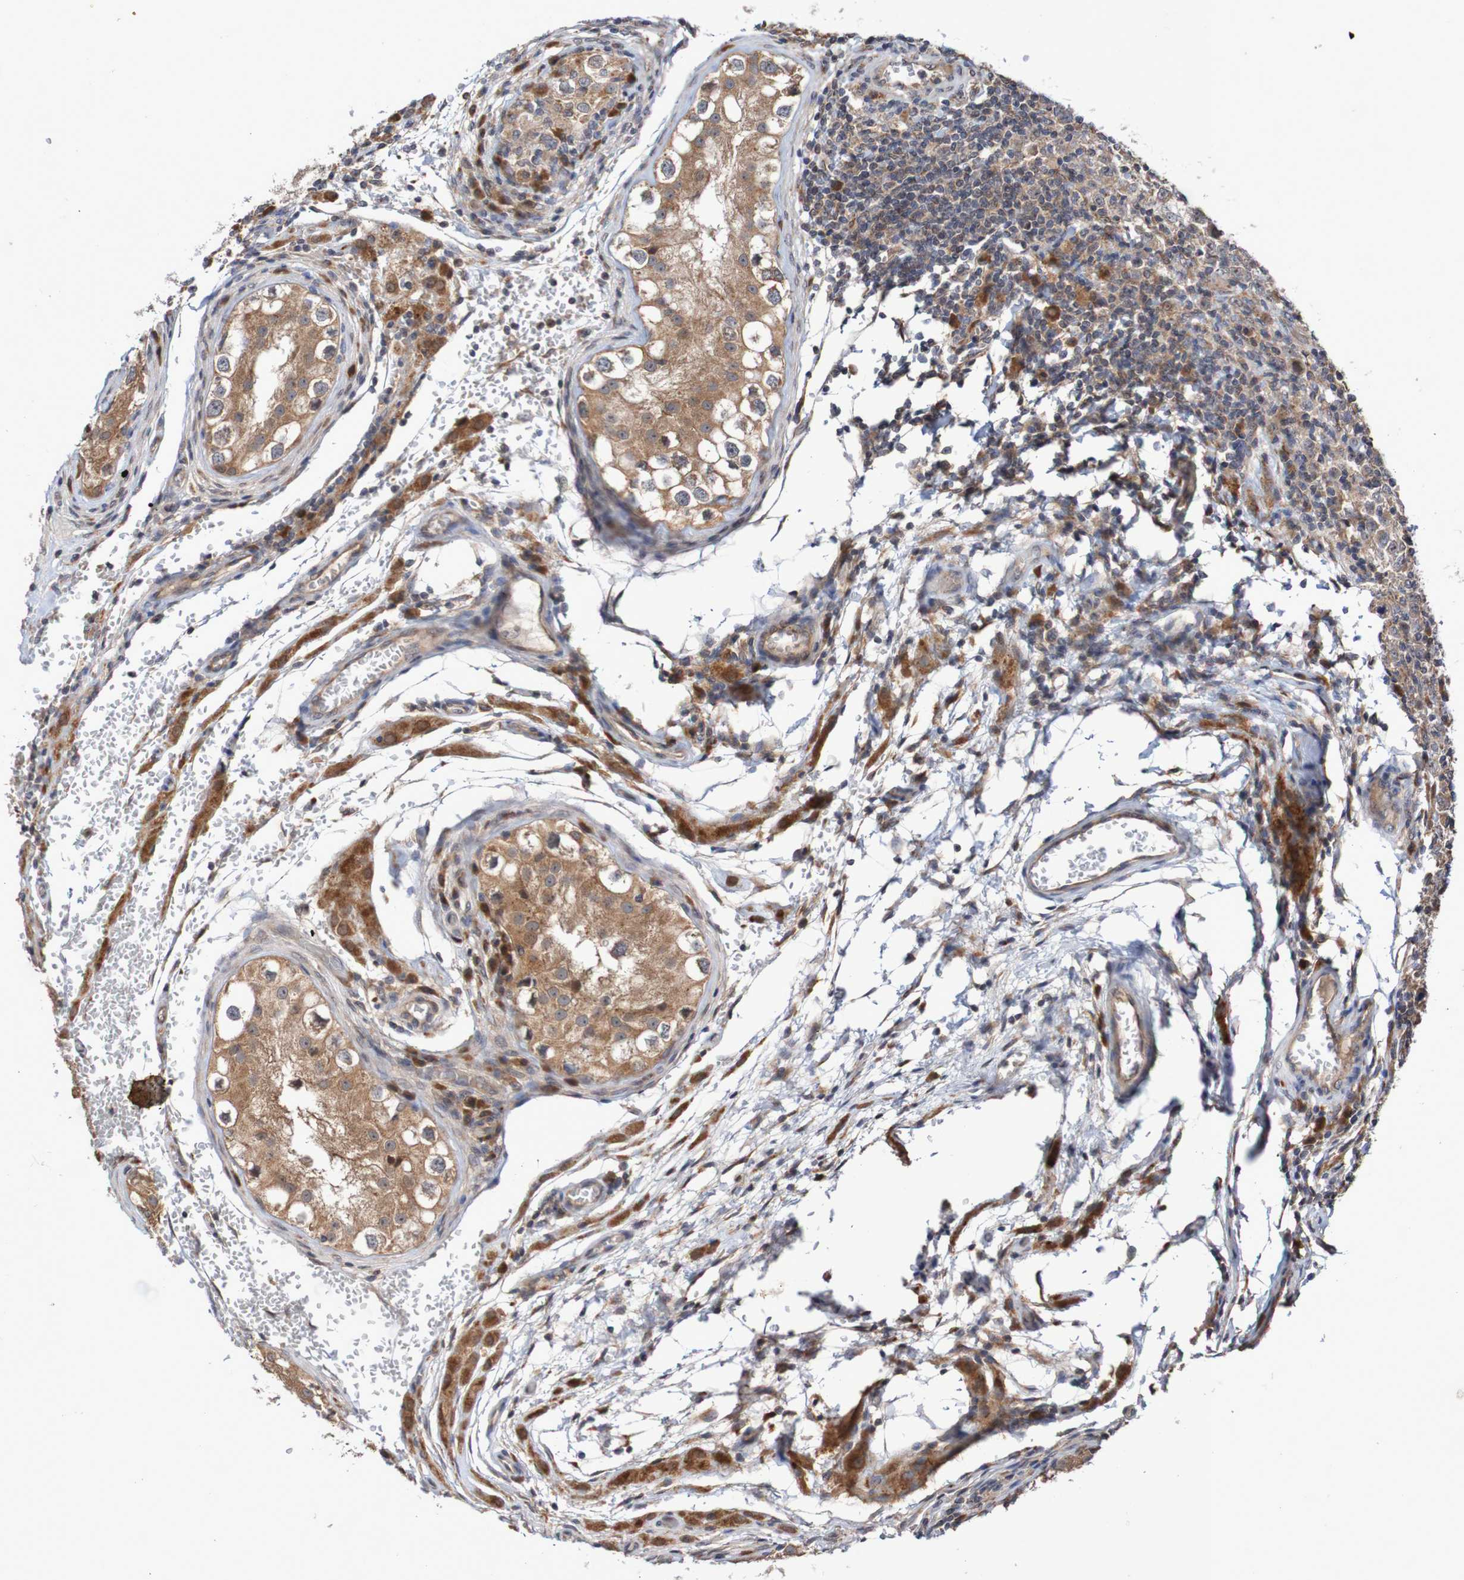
{"staining": {"intensity": "moderate", "quantity": ">75%", "location": "cytoplasmic/membranous"}, "tissue": "testis cancer", "cell_type": "Tumor cells", "image_type": "cancer", "snomed": [{"axis": "morphology", "description": "Carcinoma, Embryonal, NOS"}, {"axis": "topography", "description": "Testis"}], "caption": "Human embryonal carcinoma (testis) stained with a protein marker shows moderate staining in tumor cells.", "gene": "PHPT1", "patient": {"sex": "male", "age": 21}}